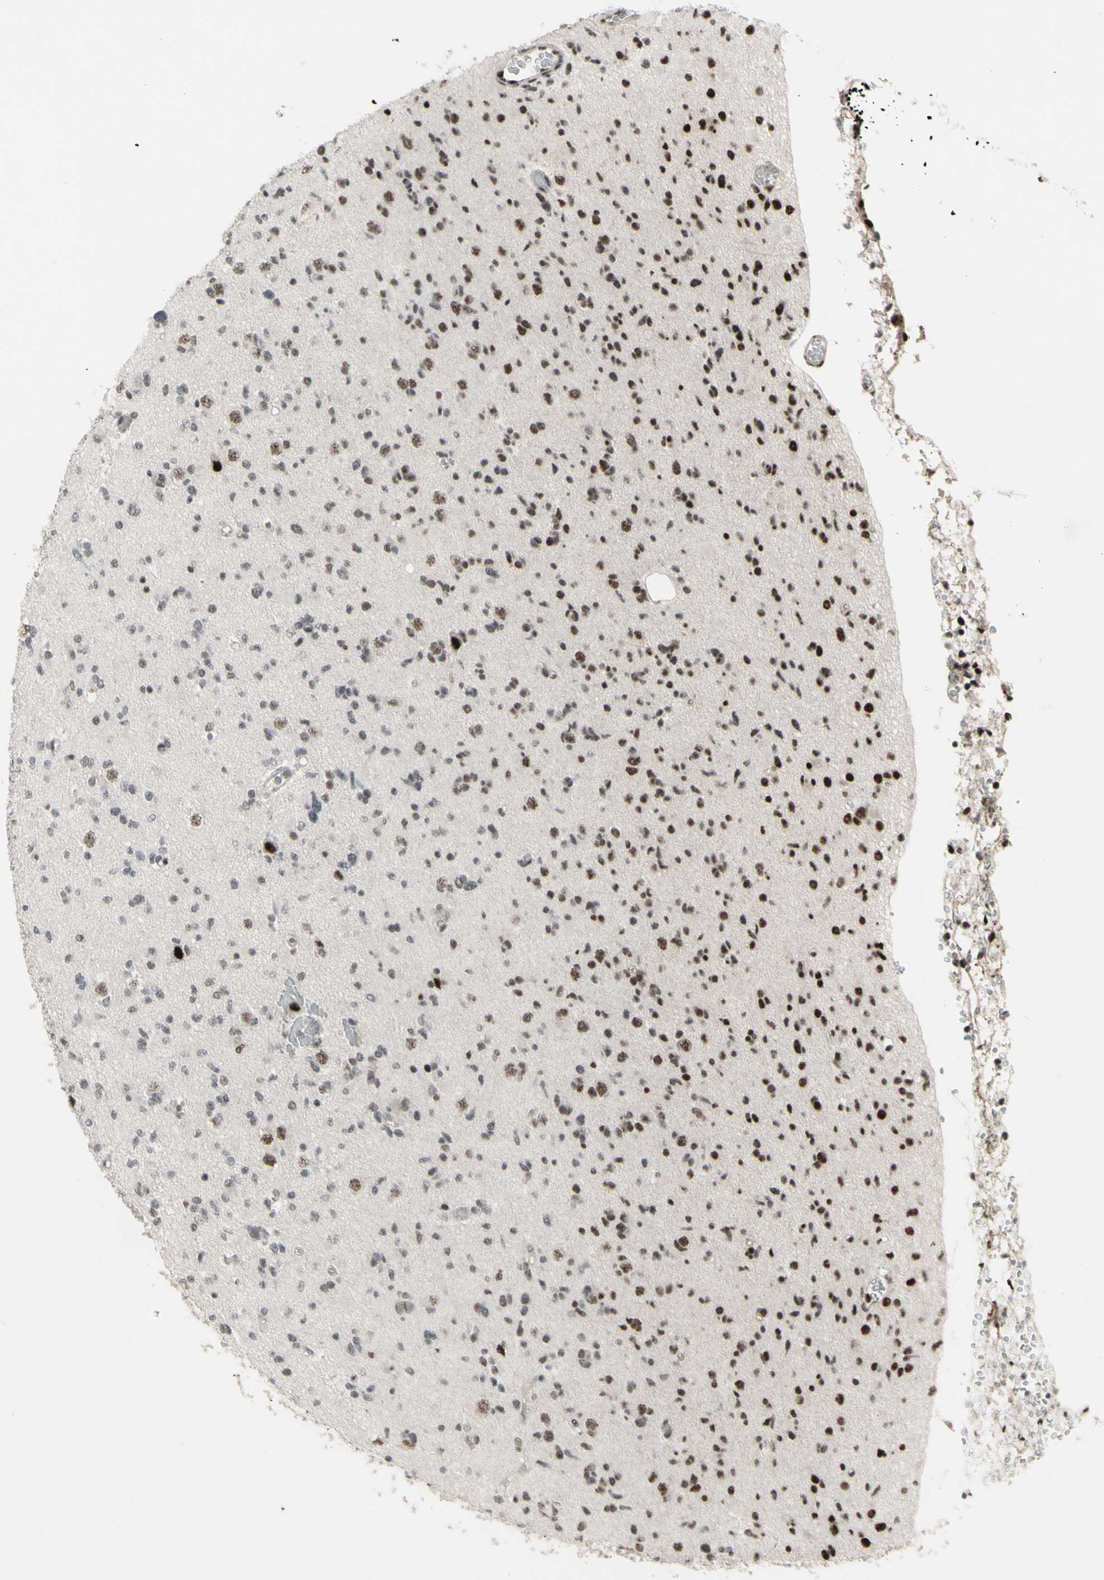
{"staining": {"intensity": "moderate", "quantity": "25%-75%", "location": "nuclear"}, "tissue": "glioma", "cell_type": "Tumor cells", "image_type": "cancer", "snomed": [{"axis": "morphology", "description": "Glioma, malignant, Low grade"}, {"axis": "topography", "description": "Brain"}], "caption": "An immunohistochemistry image of neoplastic tissue is shown. Protein staining in brown shows moderate nuclear positivity in malignant glioma (low-grade) within tumor cells. (DAB IHC with brightfield microscopy, high magnification).", "gene": "SUPT6H", "patient": {"sex": "female", "age": 22}}